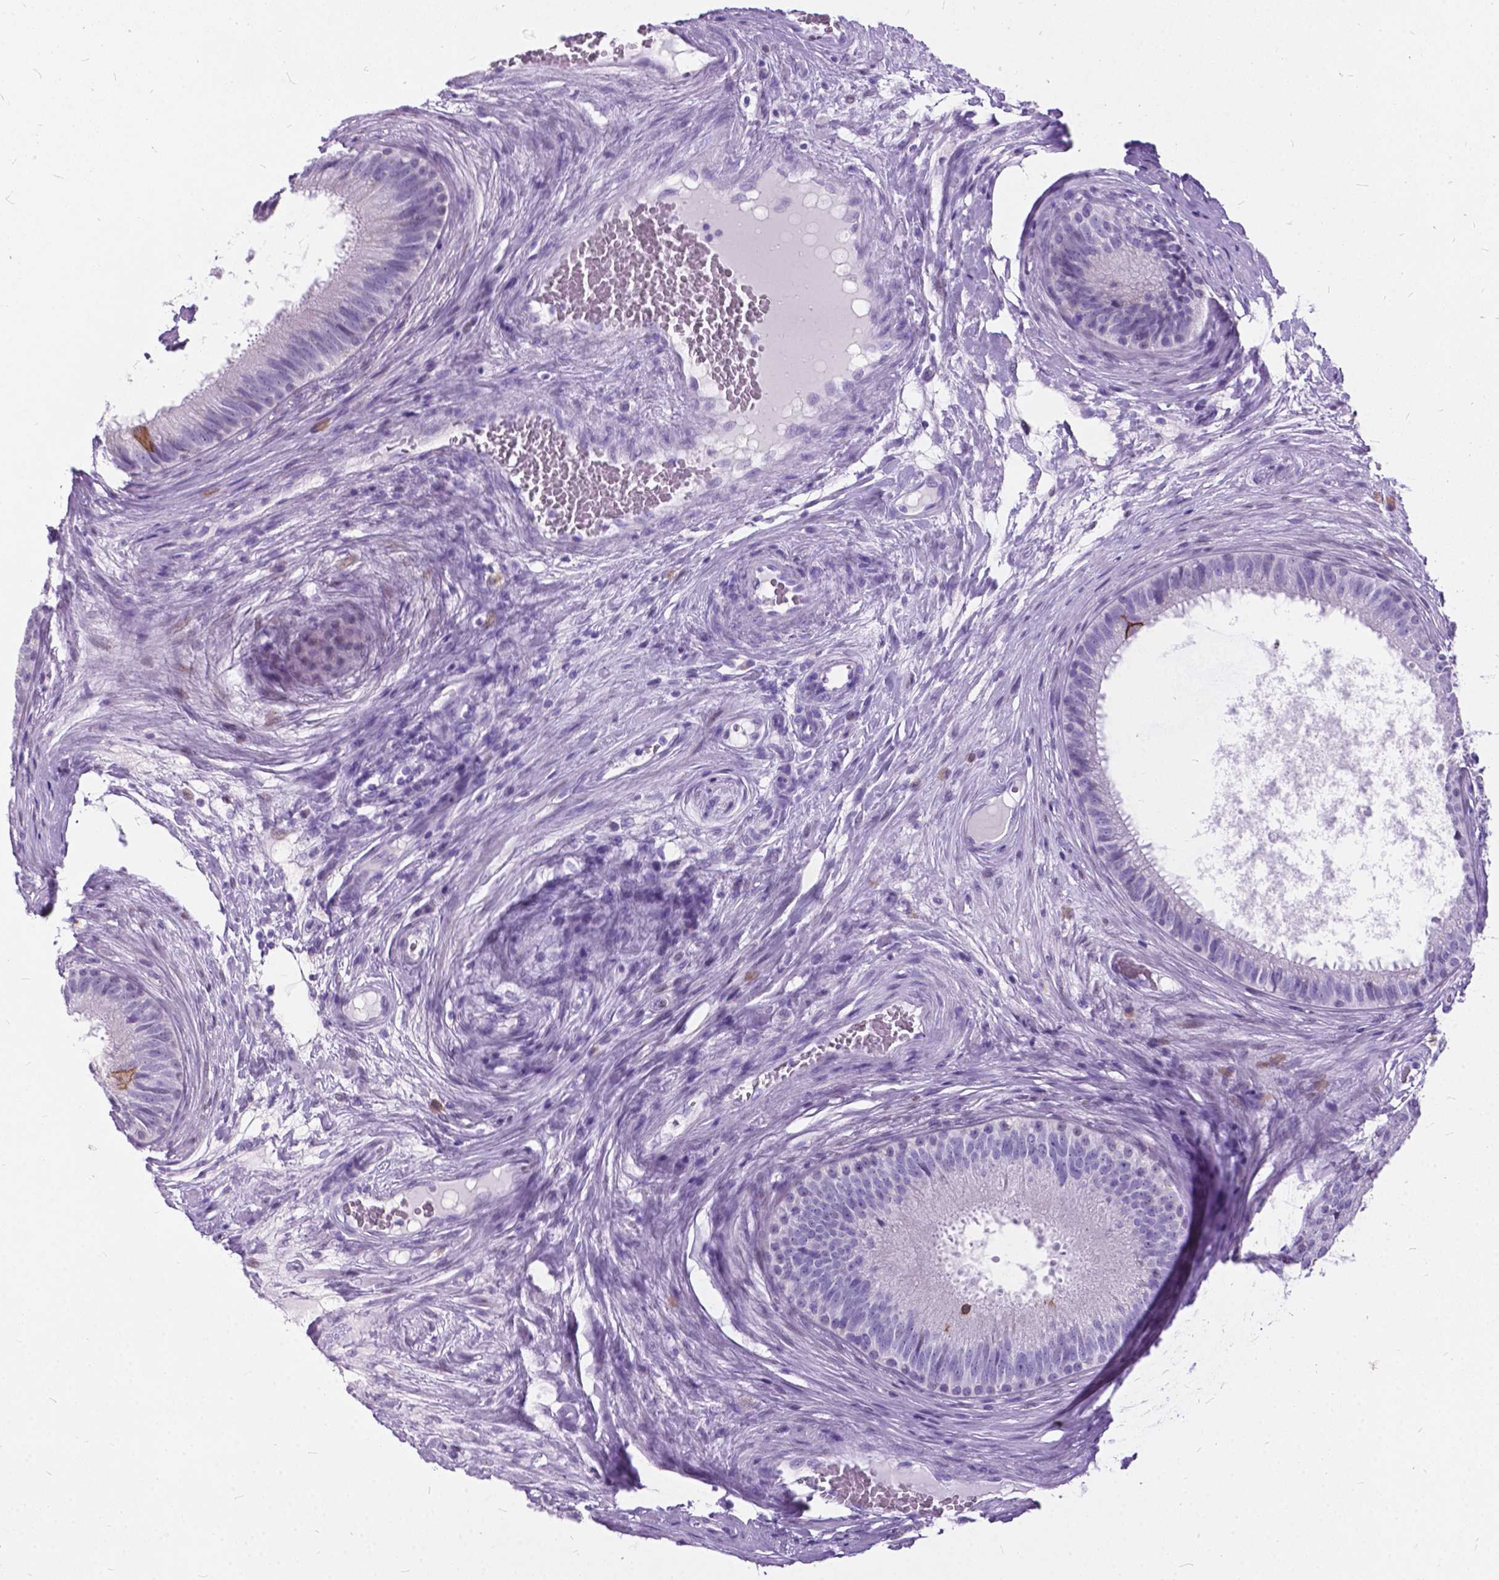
{"staining": {"intensity": "negative", "quantity": "none", "location": "none"}, "tissue": "epididymis", "cell_type": "Glandular cells", "image_type": "normal", "snomed": [{"axis": "morphology", "description": "Normal tissue, NOS"}, {"axis": "topography", "description": "Epididymis"}], "caption": "Immunohistochemistry histopathology image of normal epididymis stained for a protein (brown), which displays no staining in glandular cells. (DAB (3,3'-diaminobenzidine) immunohistochemistry, high magnification).", "gene": "BSND", "patient": {"sex": "male", "age": 59}}